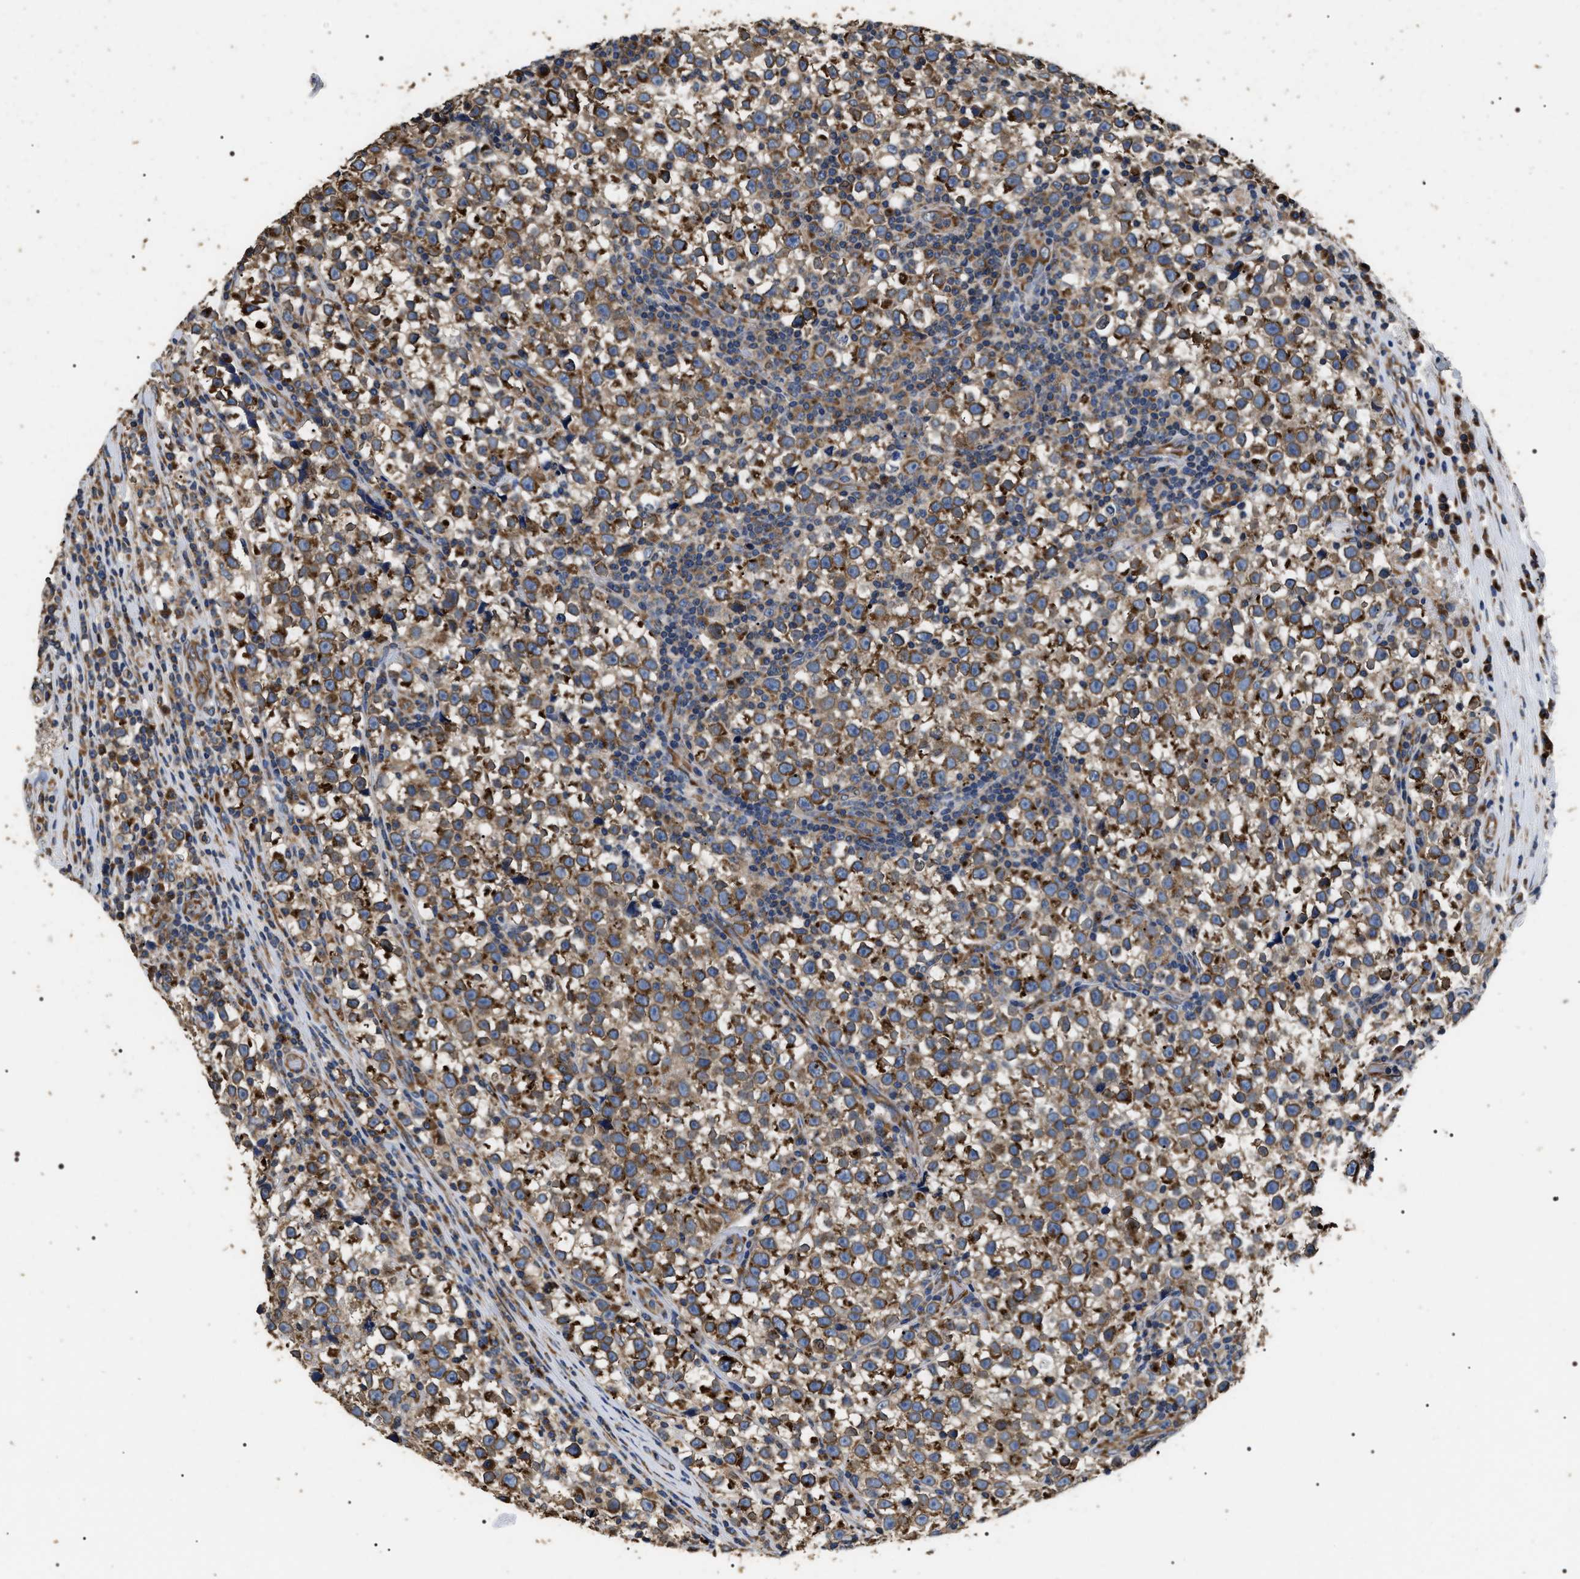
{"staining": {"intensity": "strong", "quantity": ">75%", "location": "cytoplasmic/membranous"}, "tissue": "testis cancer", "cell_type": "Tumor cells", "image_type": "cancer", "snomed": [{"axis": "morphology", "description": "Normal tissue, NOS"}, {"axis": "morphology", "description": "Seminoma, NOS"}, {"axis": "topography", "description": "Testis"}], "caption": "The immunohistochemical stain highlights strong cytoplasmic/membranous staining in tumor cells of seminoma (testis) tissue.", "gene": "KTN1", "patient": {"sex": "male", "age": 43}}